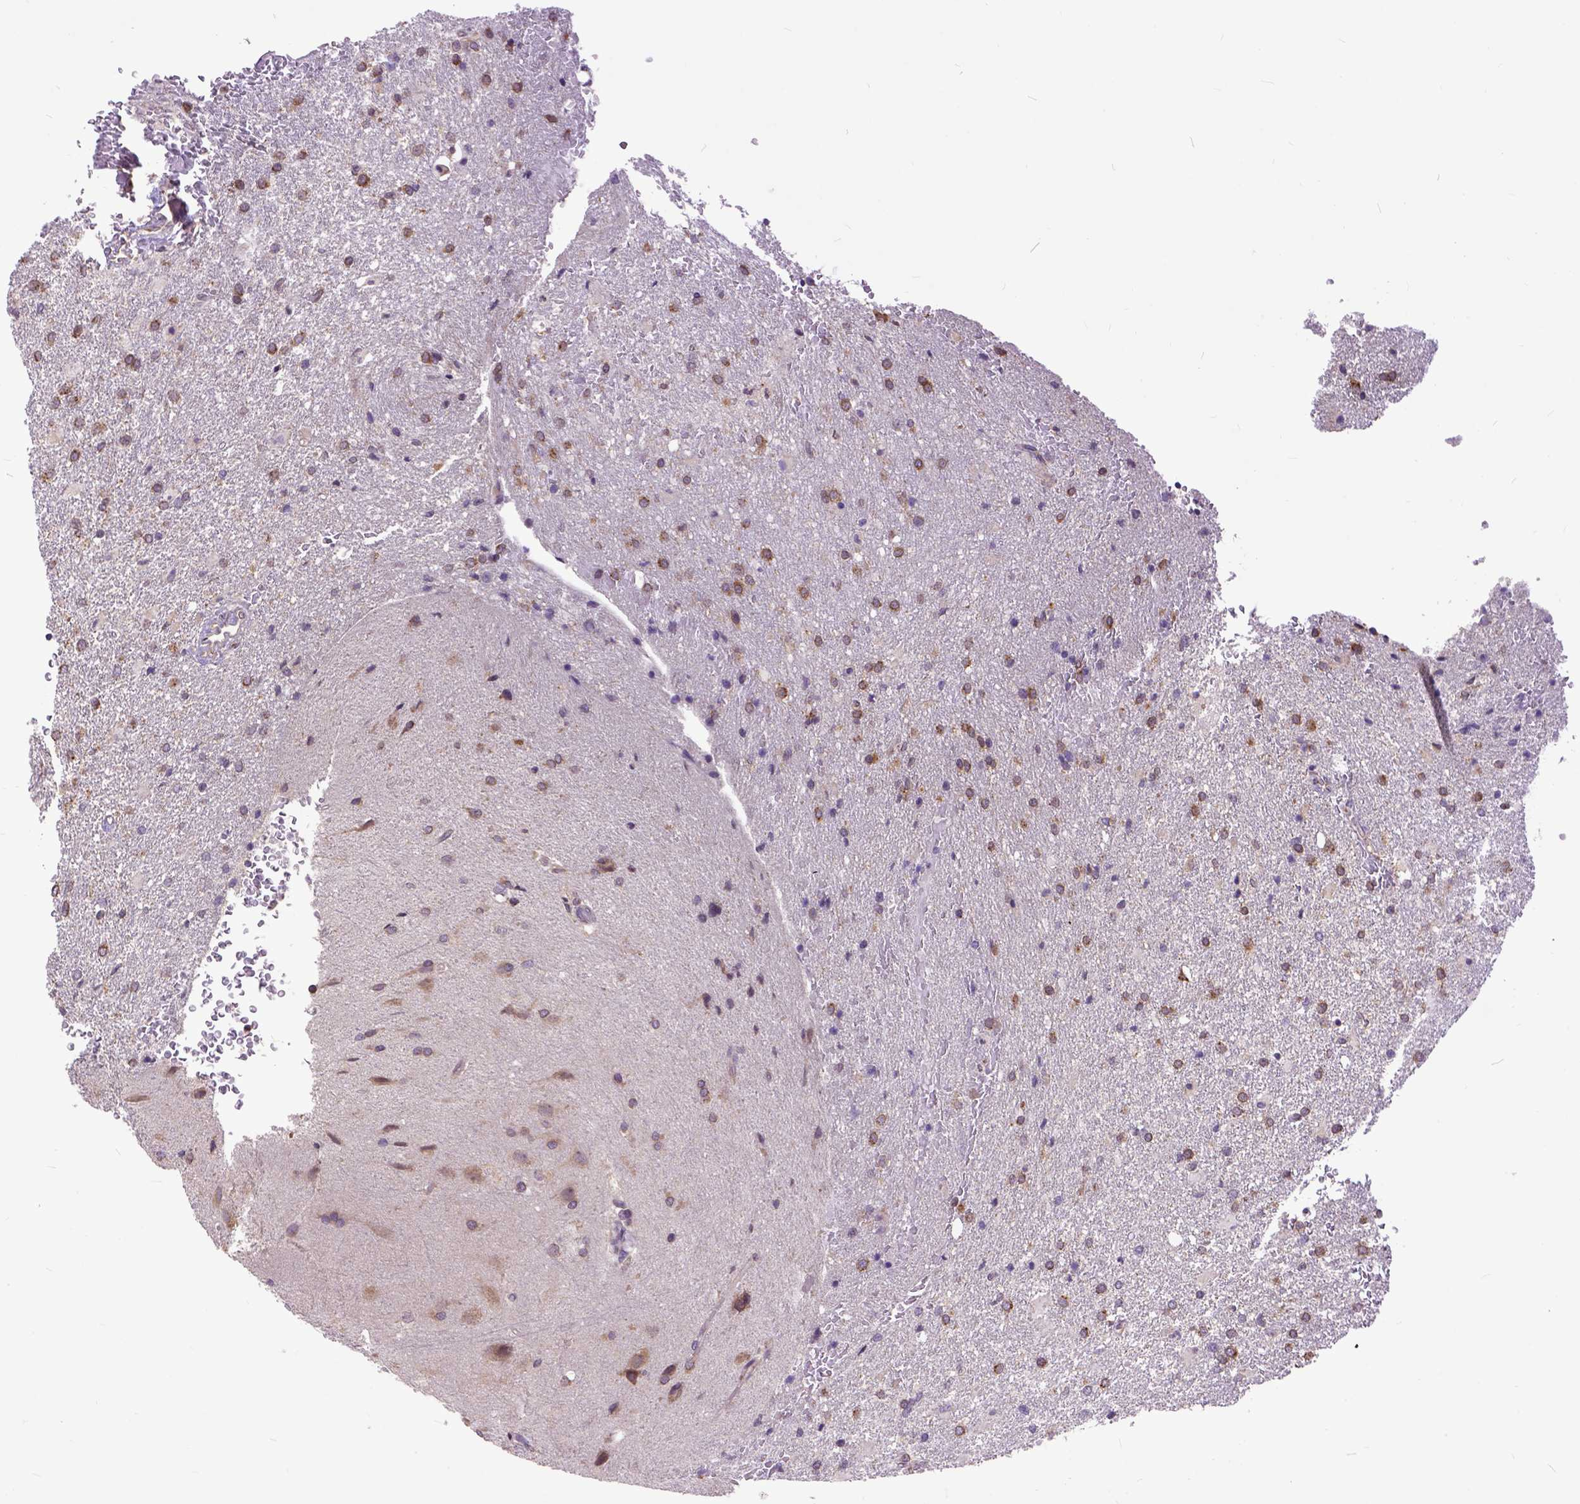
{"staining": {"intensity": "moderate", "quantity": ">75%", "location": "cytoplasmic/membranous"}, "tissue": "glioma", "cell_type": "Tumor cells", "image_type": "cancer", "snomed": [{"axis": "morphology", "description": "Glioma, malignant, High grade"}, {"axis": "topography", "description": "Brain"}], "caption": "Glioma stained for a protein shows moderate cytoplasmic/membranous positivity in tumor cells.", "gene": "ARL1", "patient": {"sex": "male", "age": 68}}